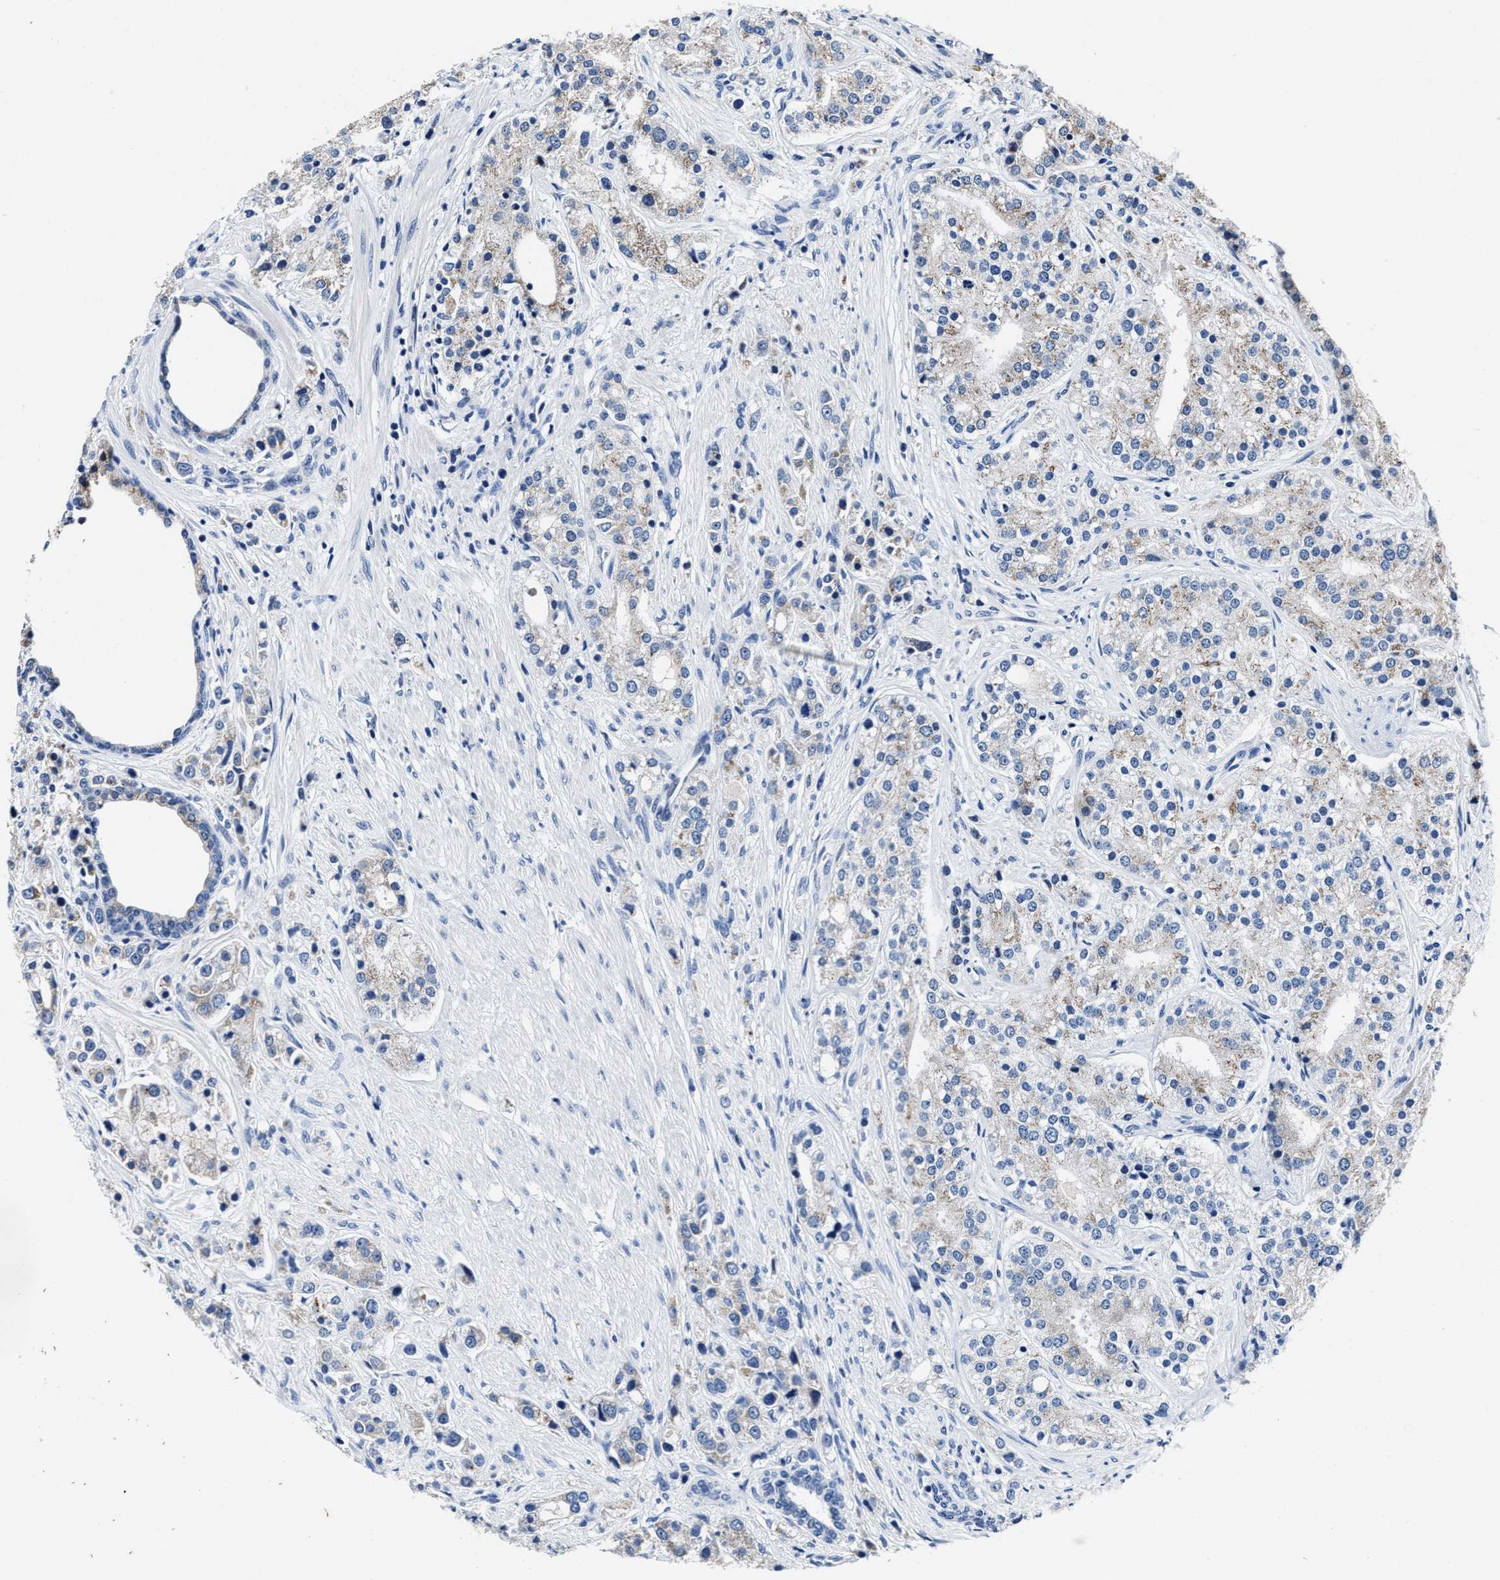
{"staining": {"intensity": "weak", "quantity": "<25%", "location": "cytoplasmic/membranous"}, "tissue": "prostate cancer", "cell_type": "Tumor cells", "image_type": "cancer", "snomed": [{"axis": "morphology", "description": "Adenocarcinoma, High grade"}, {"axis": "topography", "description": "Prostate"}], "caption": "Immunohistochemistry histopathology image of neoplastic tissue: human prostate cancer stained with DAB (3,3'-diaminobenzidine) demonstrates no significant protein expression in tumor cells.", "gene": "TMEM53", "patient": {"sex": "male", "age": 50}}